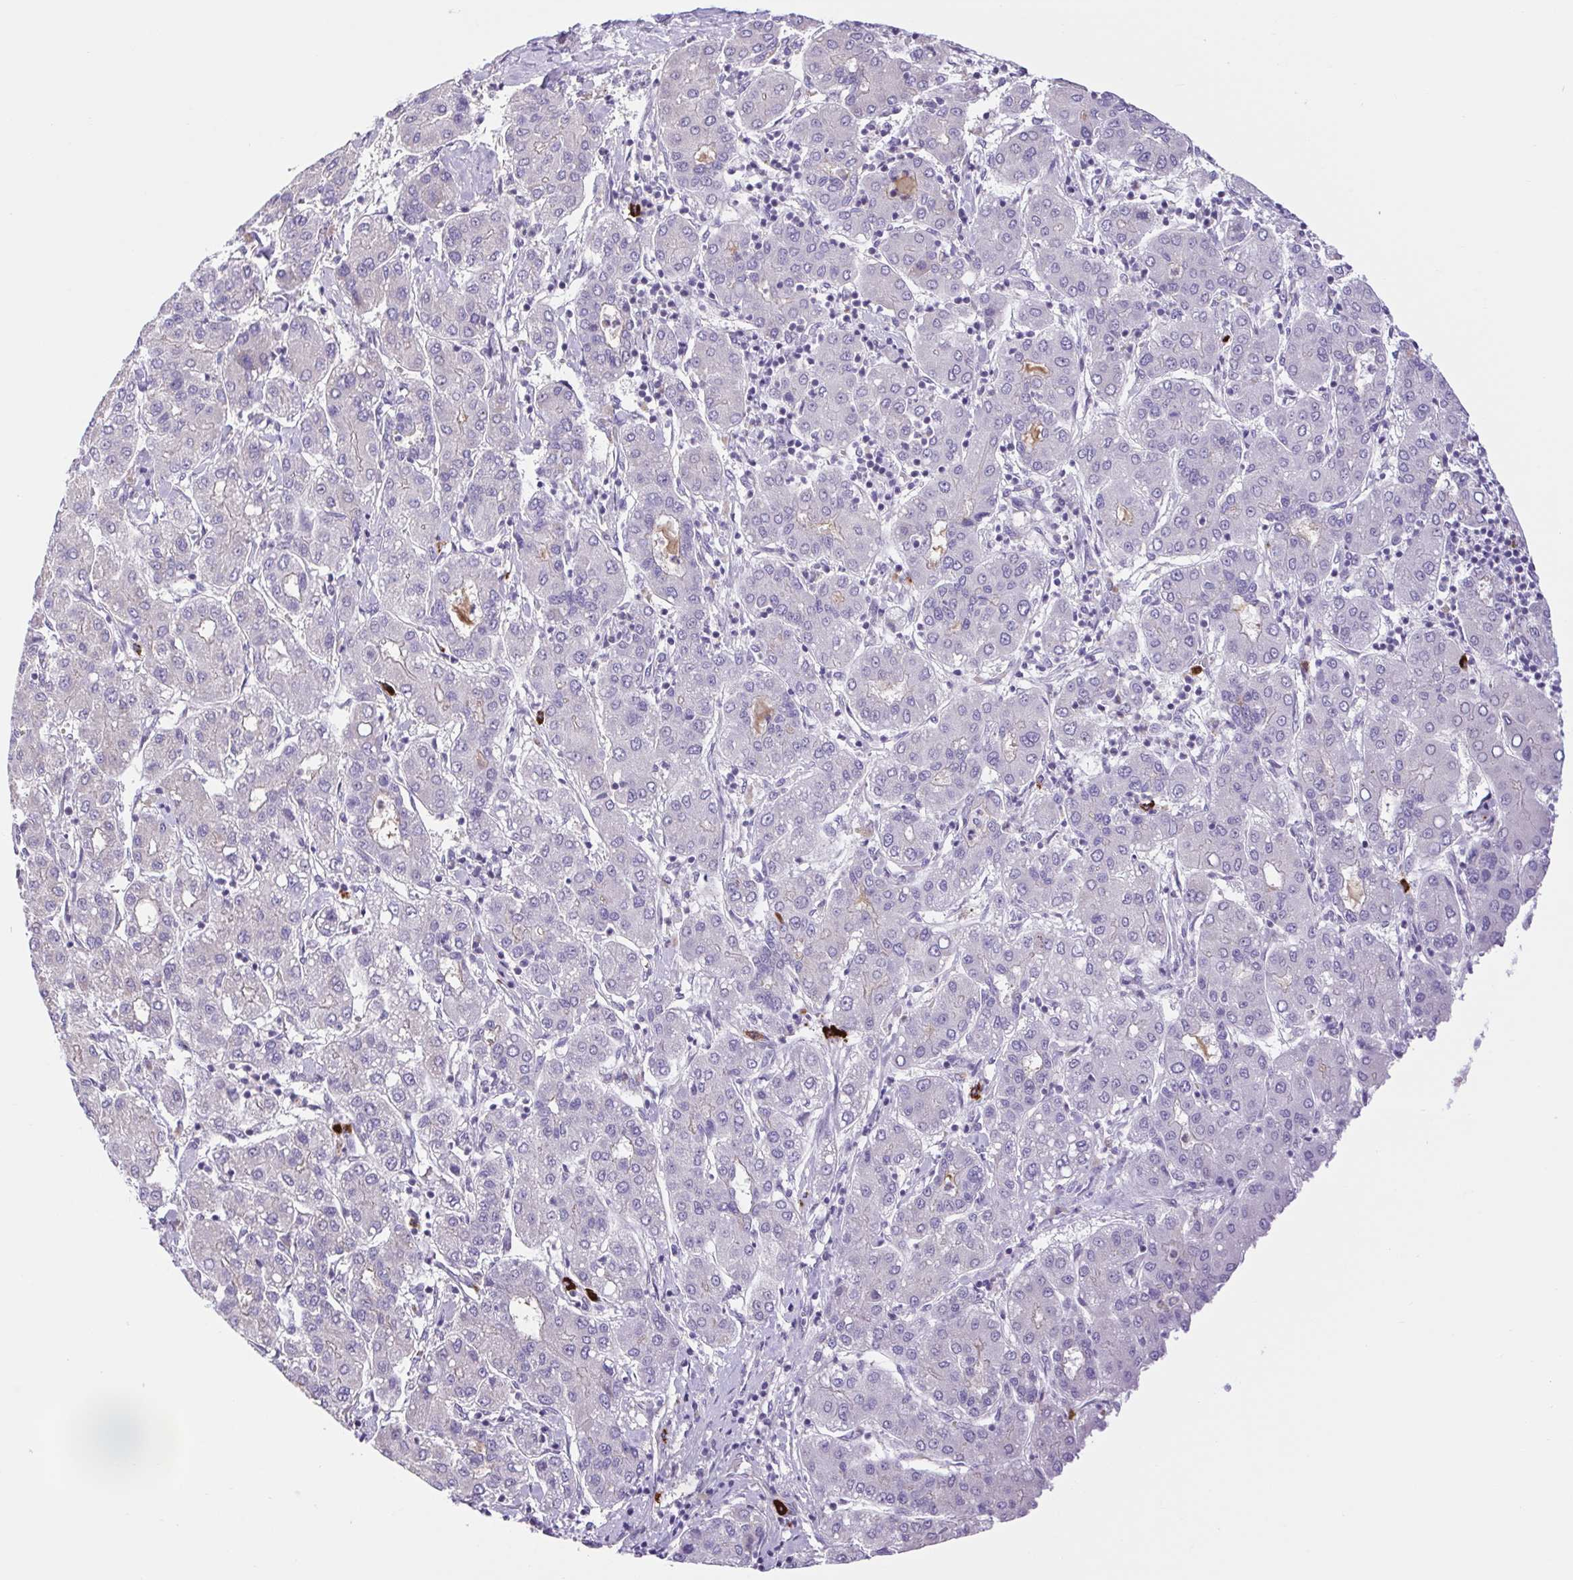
{"staining": {"intensity": "negative", "quantity": "none", "location": "none"}, "tissue": "liver cancer", "cell_type": "Tumor cells", "image_type": "cancer", "snomed": [{"axis": "morphology", "description": "Carcinoma, Hepatocellular, NOS"}, {"axis": "topography", "description": "Liver"}], "caption": "This is a image of immunohistochemistry staining of liver hepatocellular carcinoma, which shows no expression in tumor cells. (DAB IHC, high magnification).", "gene": "FAM177B", "patient": {"sex": "male", "age": 65}}